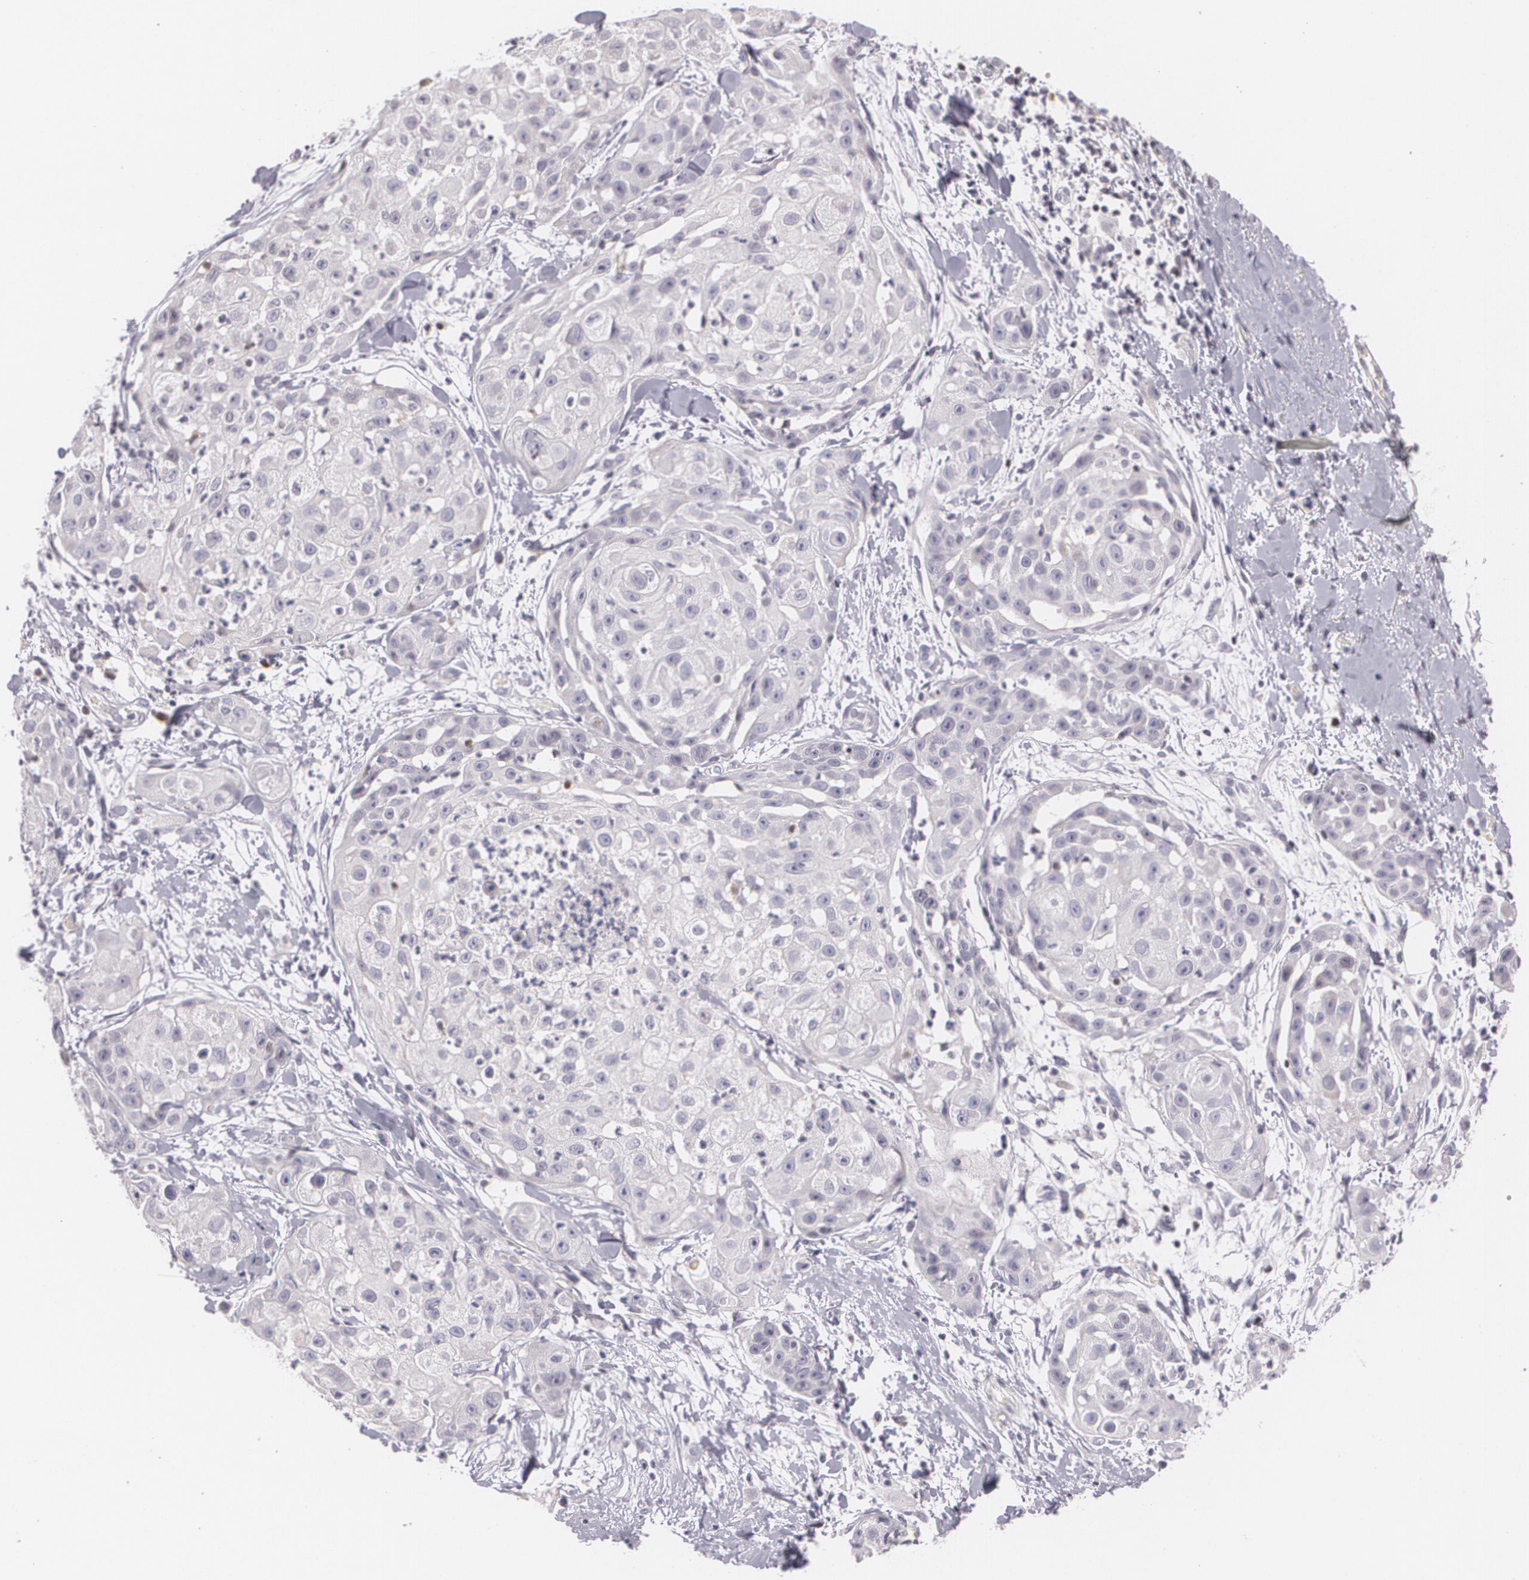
{"staining": {"intensity": "negative", "quantity": "none", "location": "none"}, "tissue": "skin cancer", "cell_type": "Tumor cells", "image_type": "cancer", "snomed": [{"axis": "morphology", "description": "Squamous cell carcinoma, NOS"}, {"axis": "topography", "description": "Skin"}], "caption": "Immunohistochemistry image of squamous cell carcinoma (skin) stained for a protein (brown), which reveals no expression in tumor cells. Nuclei are stained in blue.", "gene": "ZBTB16", "patient": {"sex": "female", "age": 57}}